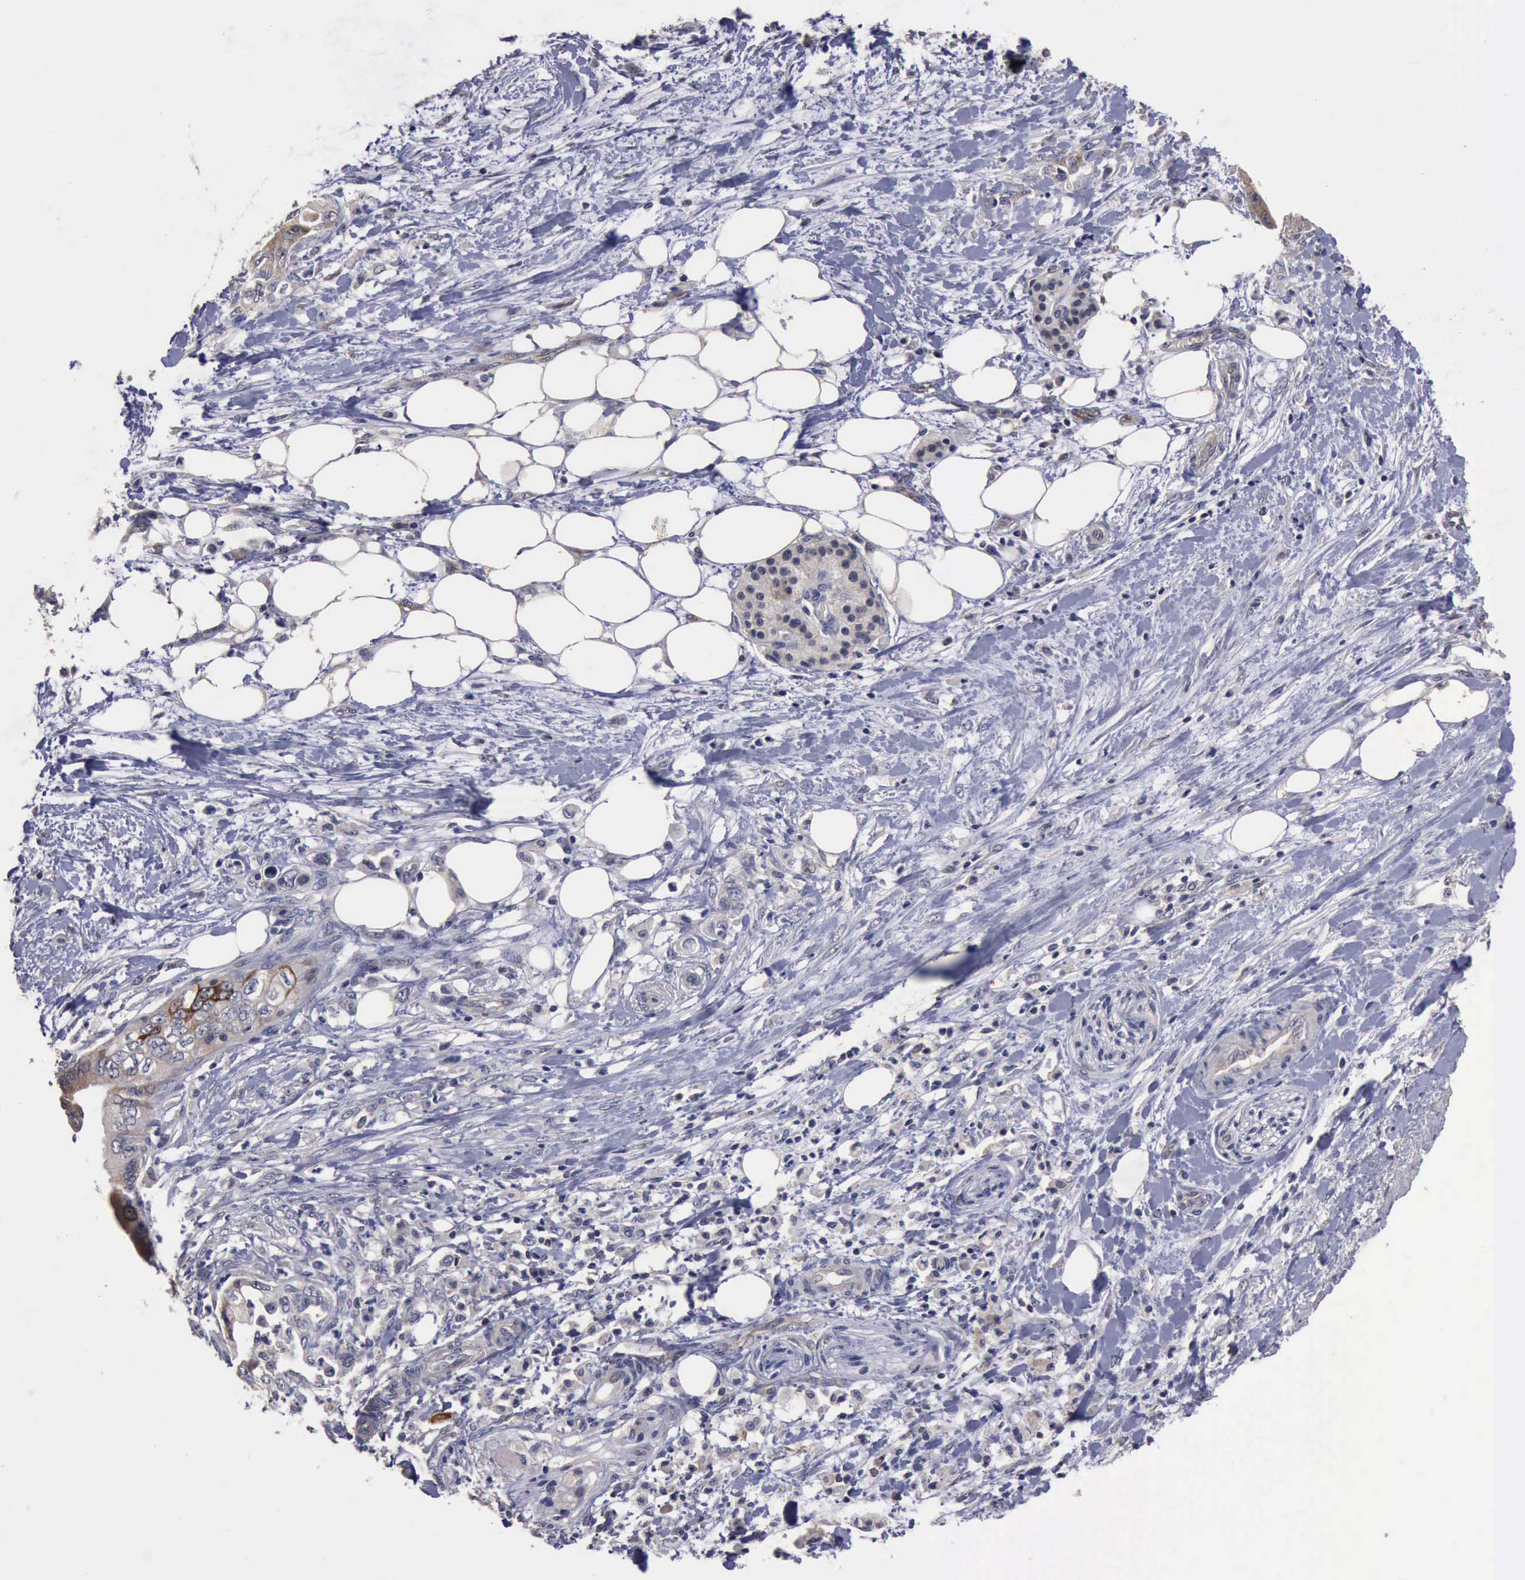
{"staining": {"intensity": "negative", "quantity": "none", "location": "none"}, "tissue": "pancreatic cancer", "cell_type": "Tumor cells", "image_type": "cancer", "snomed": [{"axis": "morphology", "description": "Adenocarcinoma, NOS"}, {"axis": "topography", "description": "Pancreas"}], "caption": "The image demonstrates no significant expression in tumor cells of pancreatic adenocarcinoma.", "gene": "CRKL", "patient": {"sex": "female", "age": 66}}